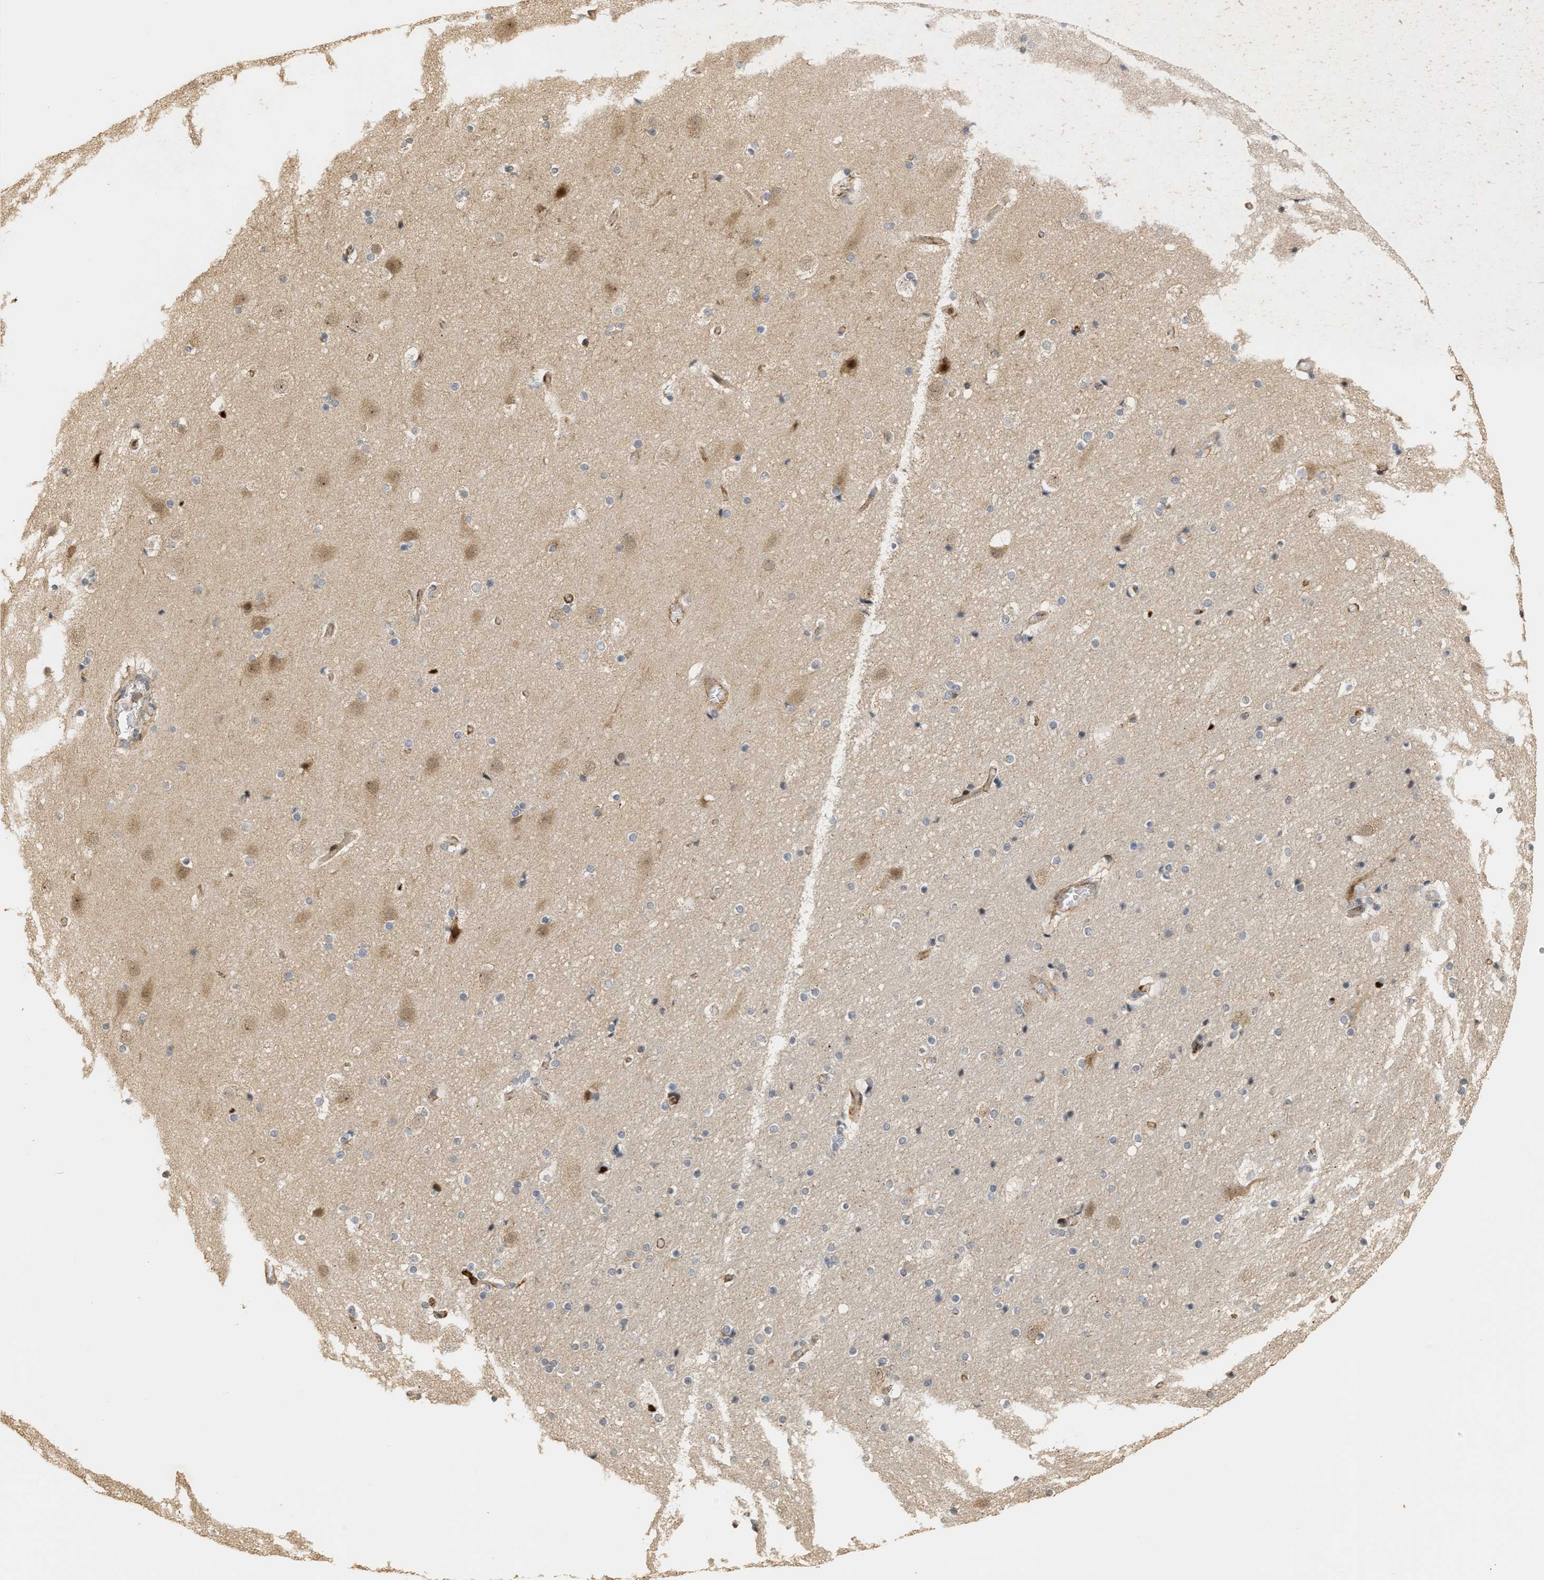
{"staining": {"intensity": "moderate", "quantity": ">75%", "location": "cytoplasmic/membranous,nuclear"}, "tissue": "cerebral cortex", "cell_type": "Endothelial cells", "image_type": "normal", "snomed": [{"axis": "morphology", "description": "Normal tissue, NOS"}, {"axis": "topography", "description": "Cerebral cortex"}], "caption": "This photomicrograph demonstrates benign cerebral cortex stained with IHC to label a protein in brown. The cytoplasmic/membranous,nuclear of endothelial cells show moderate positivity for the protein. Nuclei are counter-stained blue.", "gene": "ZFAND5", "patient": {"sex": "male", "age": 57}}